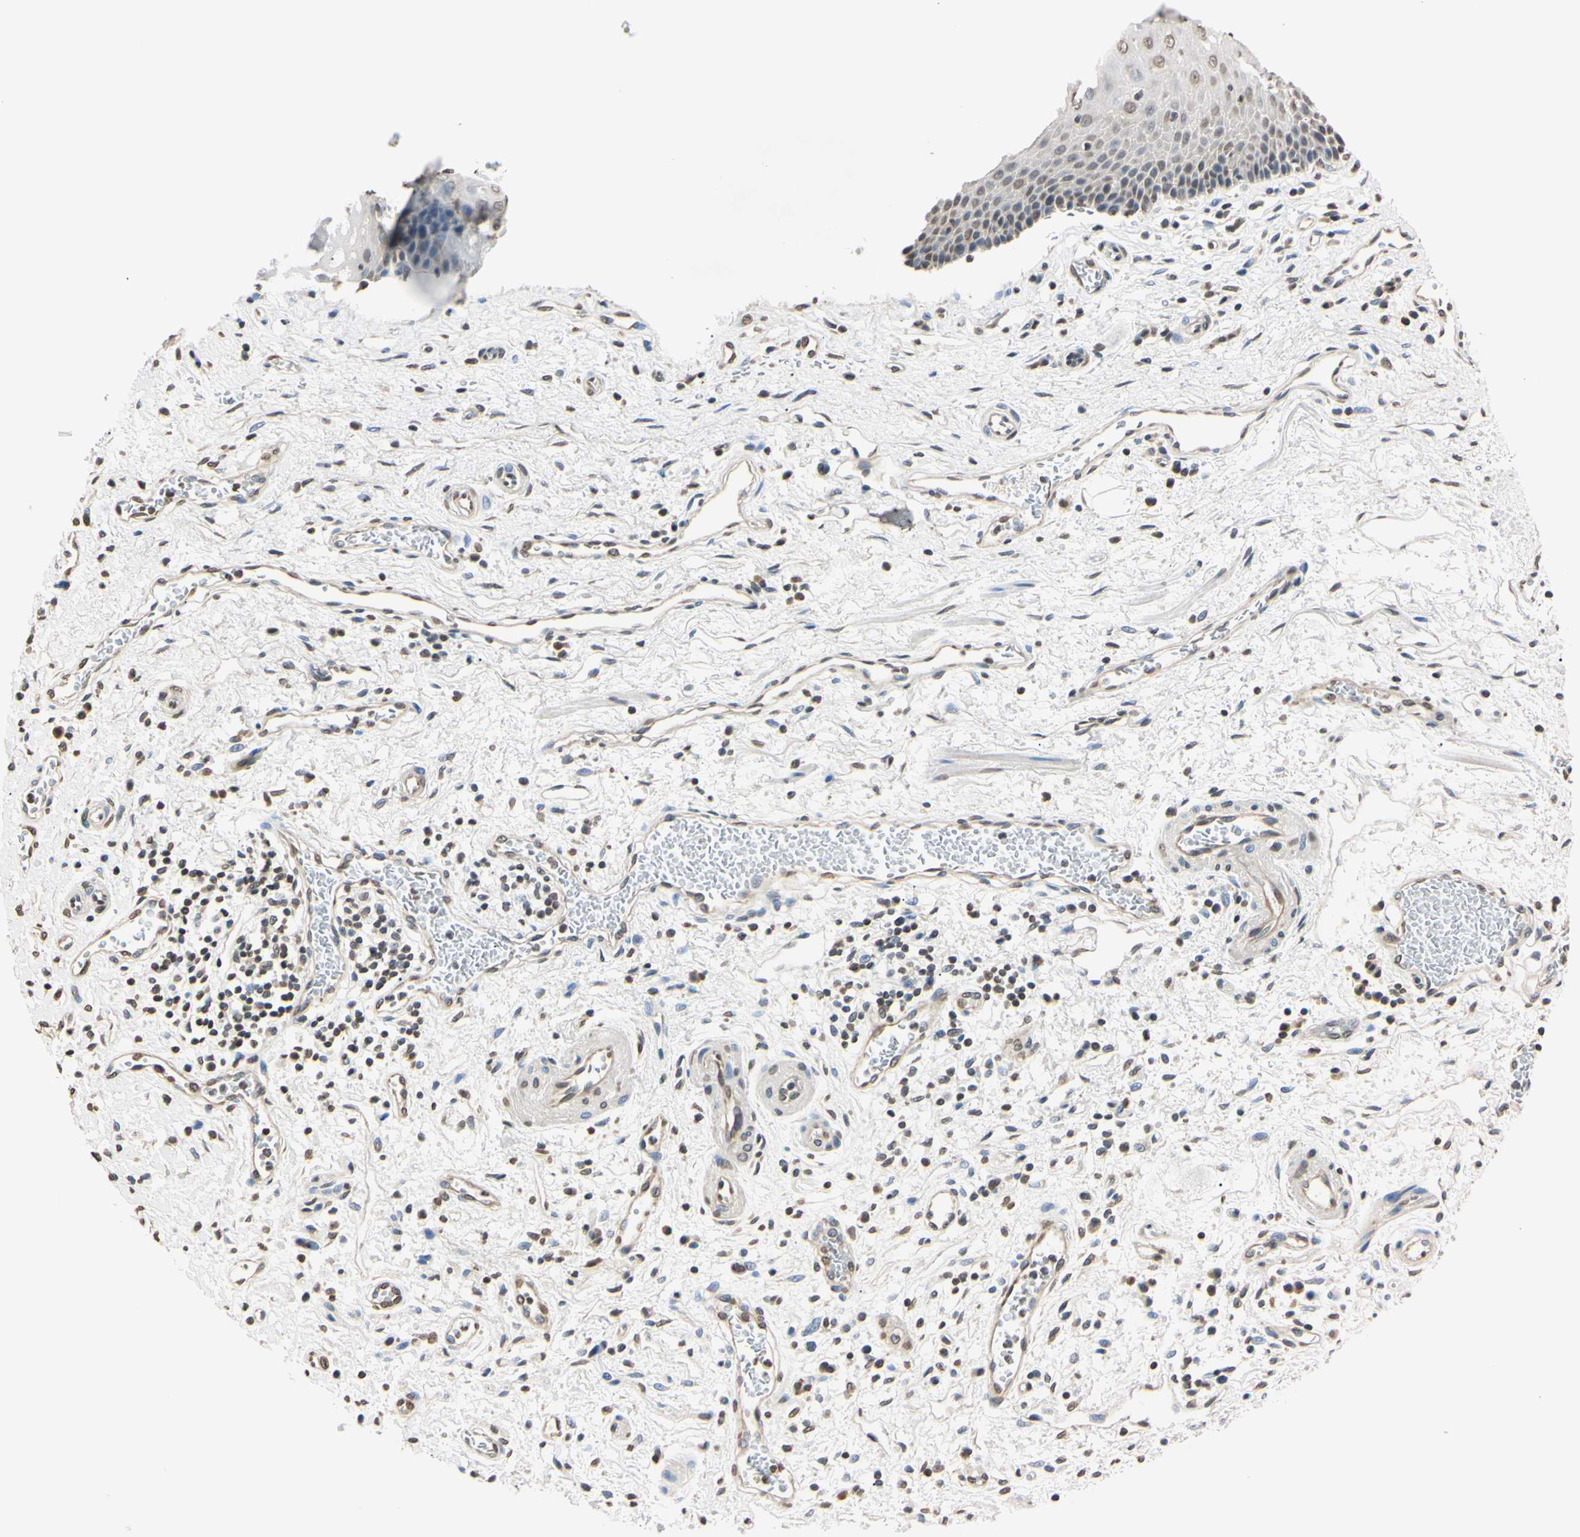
{"staining": {"intensity": "weak", "quantity": "<25%", "location": "nuclear"}, "tissue": "esophagus", "cell_type": "Squamous epithelial cells", "image_type": "normal", "snomed": [{"axis": "morphology", "description": "Normal tissue, NOS"}, {"axis": "topography", "description": "Esophagus"}], "caption": "Image shows no protein positivity in squamous epithelial cells of unremarkable esophagus. (DAB IHC visualized using brightfield microscopy, high magnification).", "gene": "CDC45", "patient": {"sex": "male", "age": 54}}